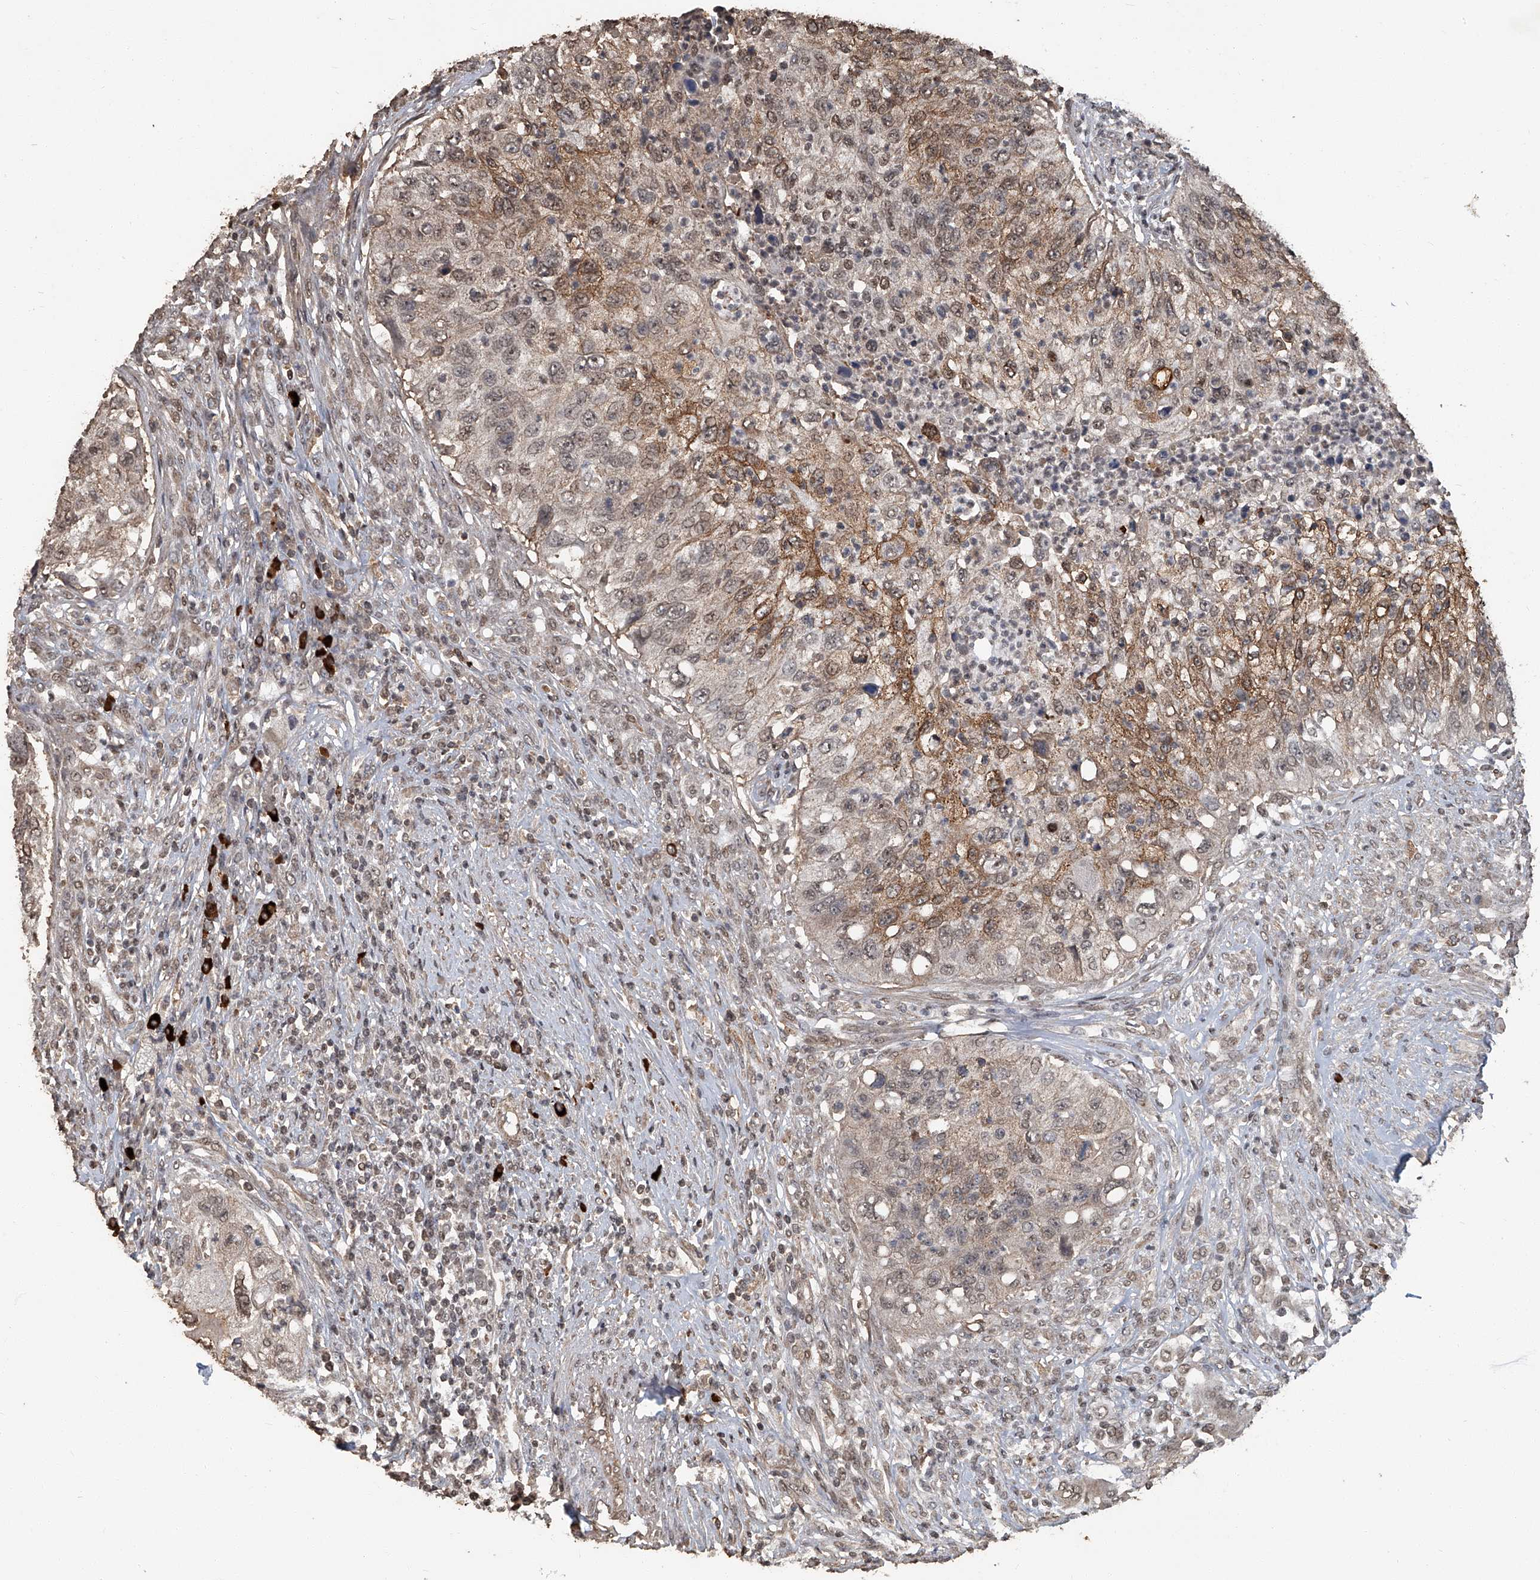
{"staining": {"intensity": "moderate", "quantity": ">75%", "location": "cytoplasmic/membranous"}, "tissue": "urothelial cancer", "cell_type": "Tumor cells", "image_type": "cancer", "snomed": [{"axis": "morphology", "description": "Urothelial carcinoma, High grade"}, {"axis": "topography", "description": "Urinary bladder"}], "caption": "Immunohistochemical staining of urothelial carcinoma (high-grade) reveals medium levels of moderate cytoplasmic/membranous protein positivity in approximately >75% of tumor cells. (DAB IHC, brown staining for protein, blue staining for nuclei).", "gene": "GPR132", "patient": {"sex": "female", "age": 60}}